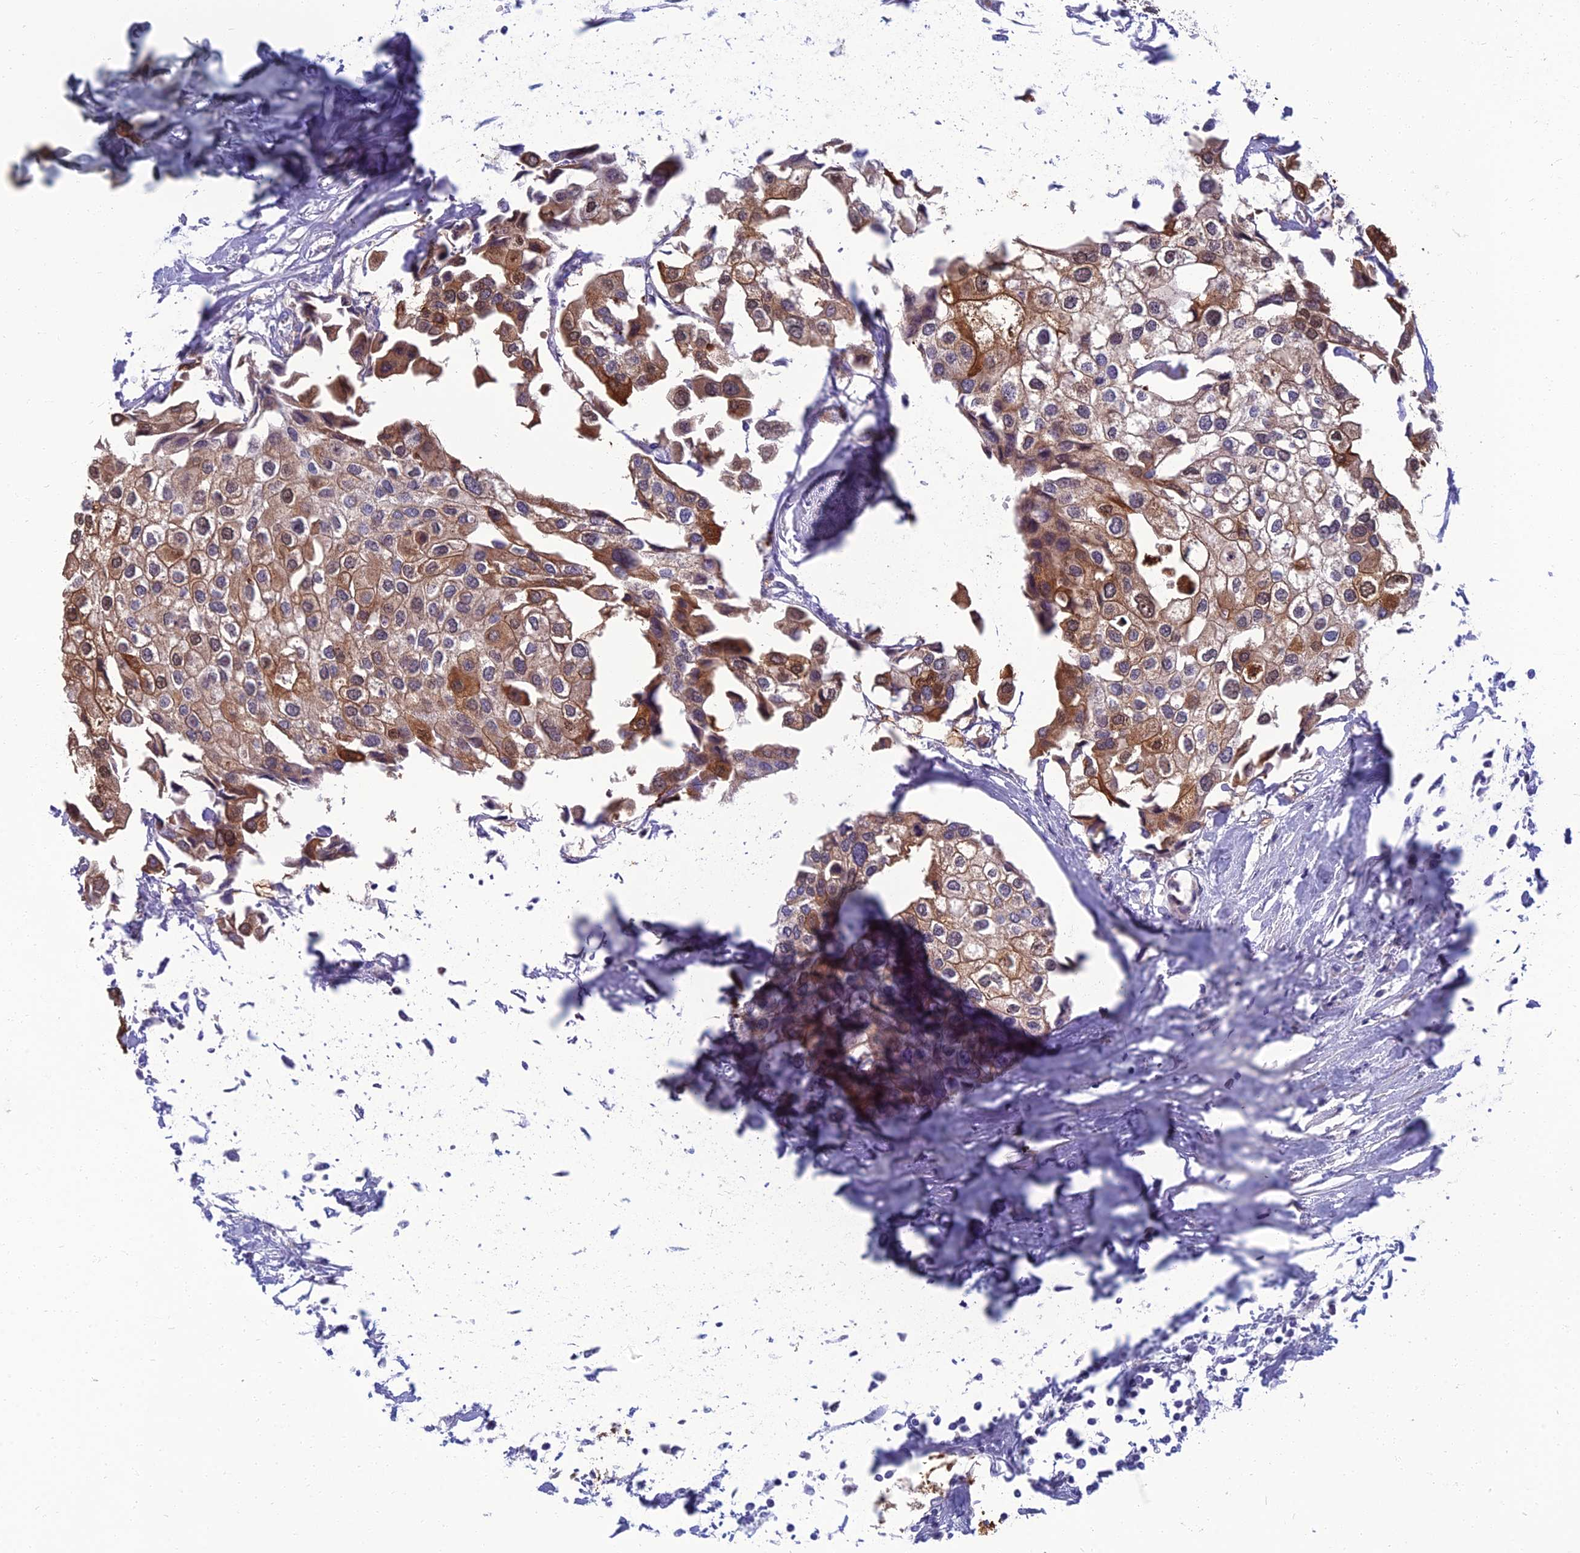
{"staining": {"intensity": "moderate", "quantity": ">75%", "location": "cytoplasmic/membranous"}, "tissue": "urothelial cancer", "cell_type": "Tumor cells", "image_type": "cancer", "snomed": [{"axis": "morphology", "description": "Urothelial carcinoma, High grade"}, {"axis": "topography", "description": "Urinary bladder"}], "caption": "A micrograph showing moderate cytoplasmic/membranous expression in approximately >75% of tumor cells in urothelial carcinoma (high-grade), as visualized by brown immunohistochemical staining.", "gene": "SPTLC3", "patient": {"sex": "male", "age": 64}}